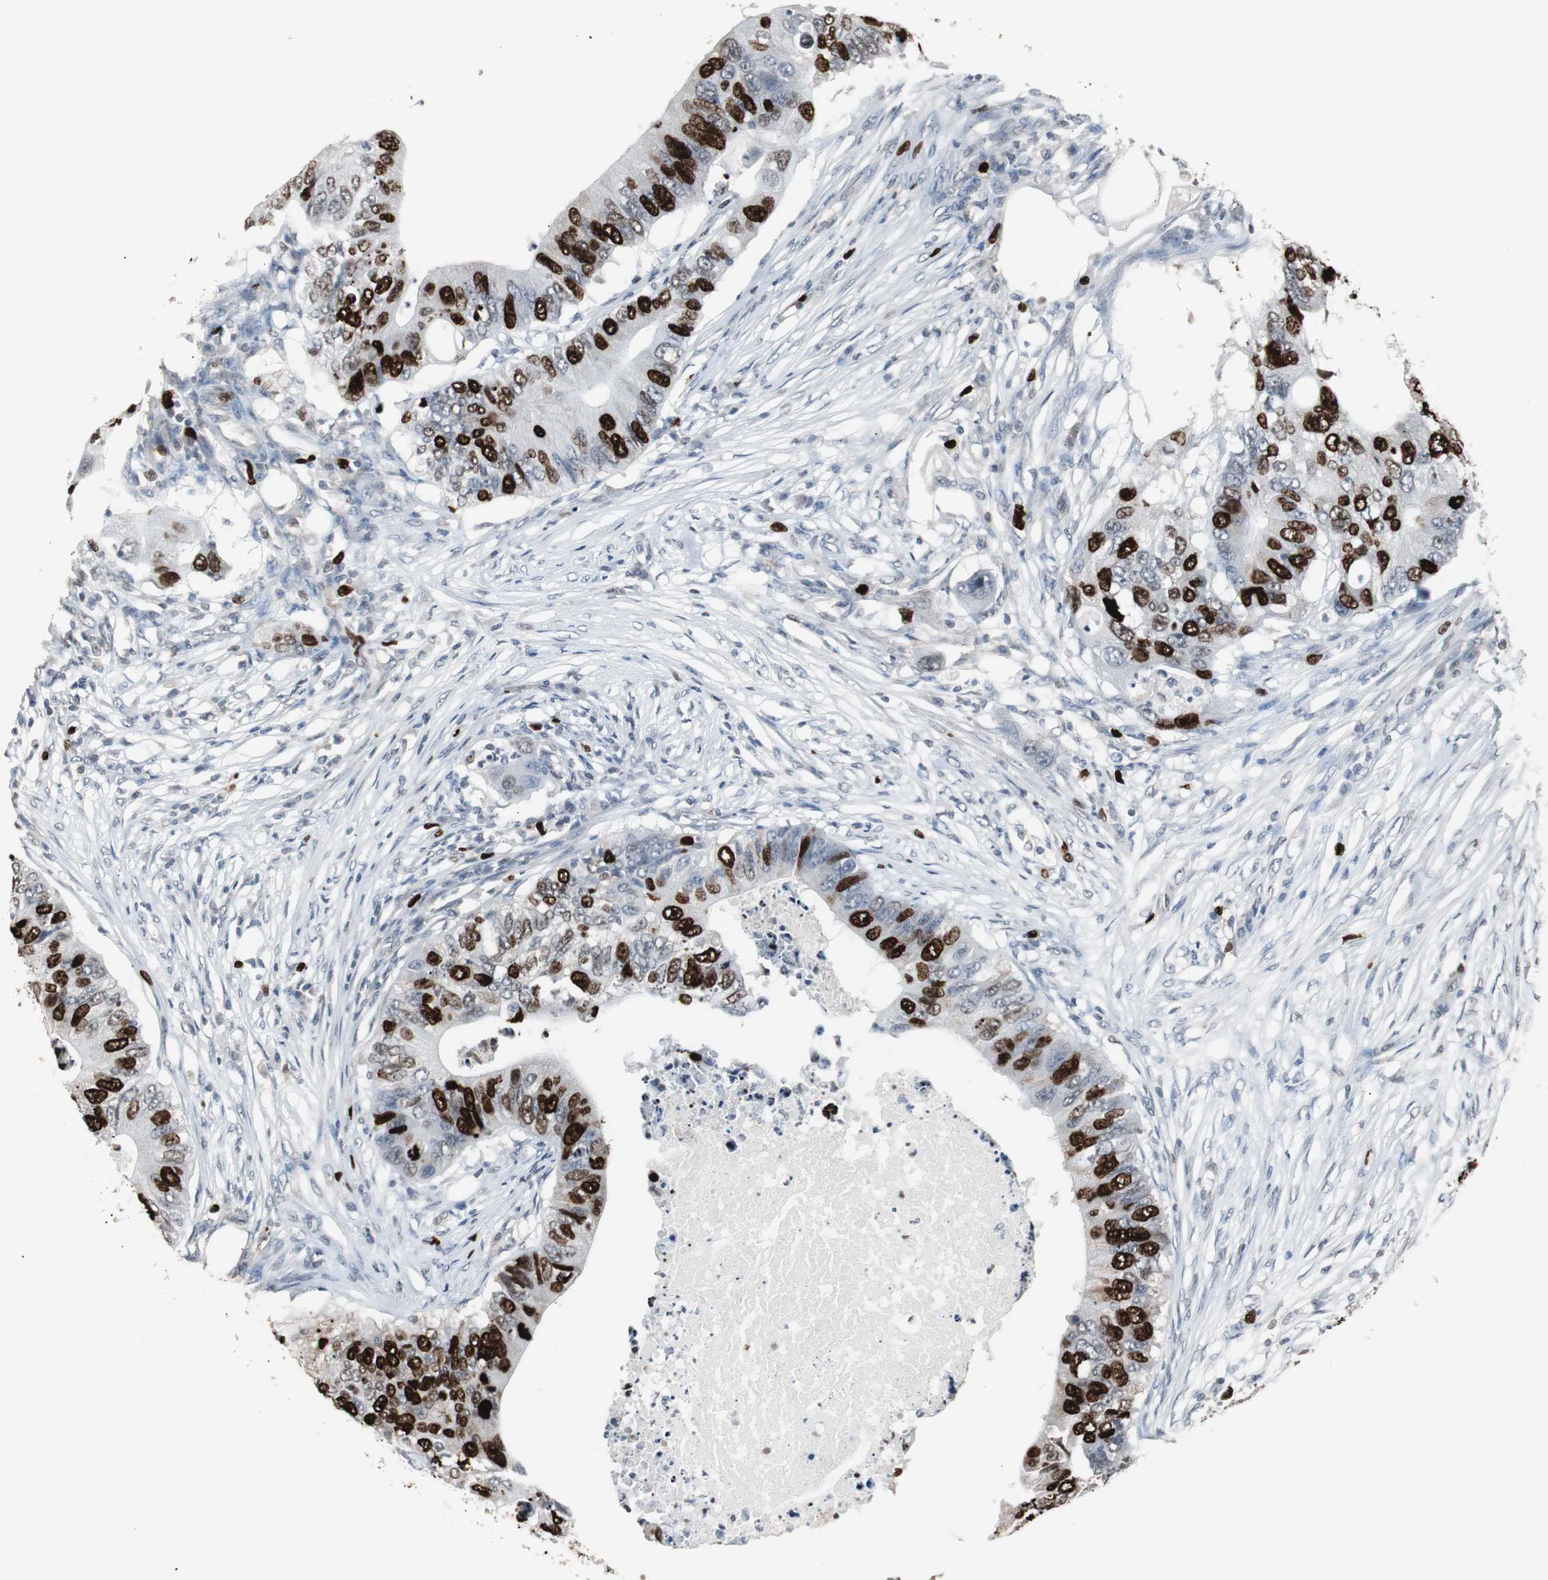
{"staining": {"intensity": "strong", "quantity": "25%-75%", "location": "nuclear"}, "tissue": "colorectal cancer", "cell_type": "Tumor cells", "image_type": "cancer", "snomed": [{"axis": "morphology", "description": "Adenocarcinoma, NOS"}, {"axis": "topography", "description": "Colon"}], "caption": "The photomicrograph demonstrates staining of colorectal cancer (adenocarcinoma), revealing strong nuclear protein positivity (brown color) within tumor cells.", "gene": "TOP2A", "patient": {"sex": "male", "age": 71}}